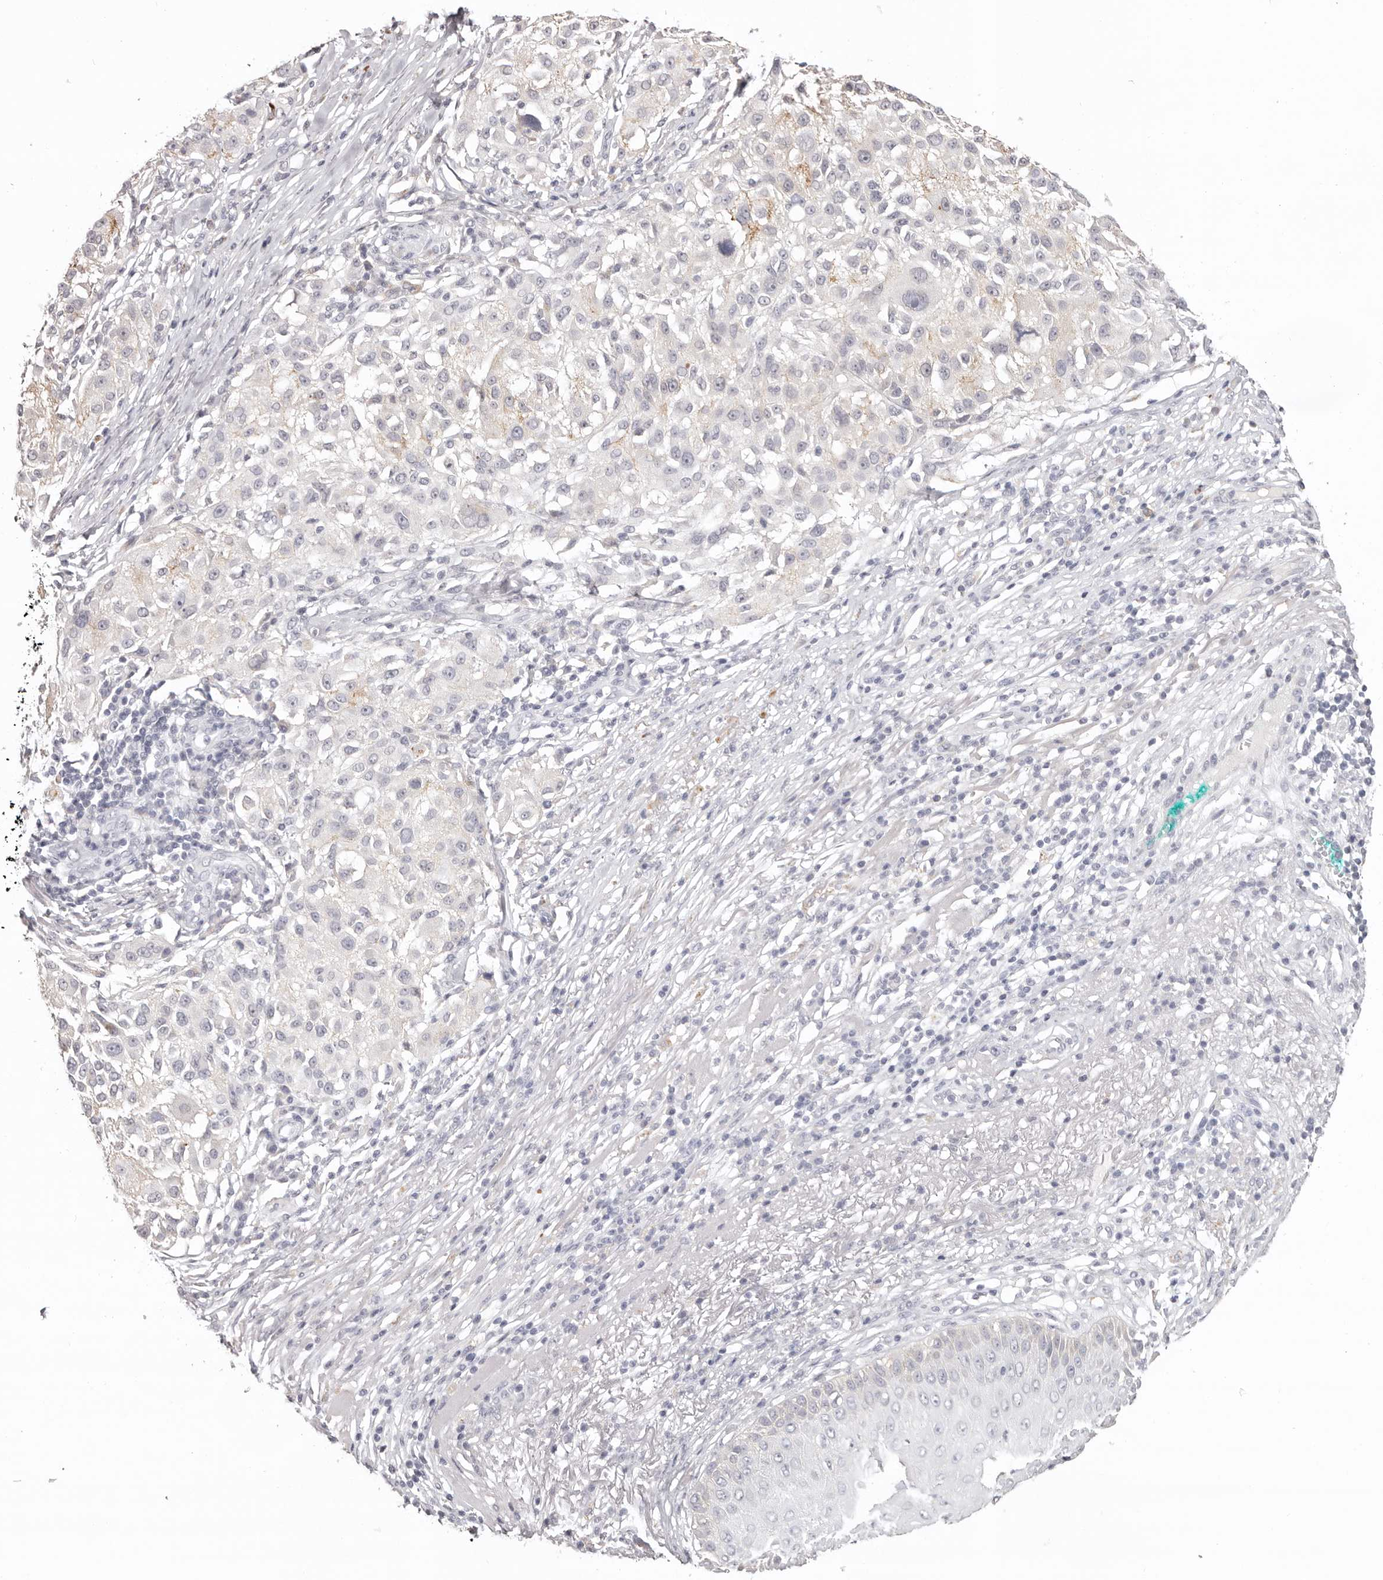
{"staining": {"intensity": "weak", "quantity": "<25%", "location": "cytoplasmic/membranous"}, "tissue": "melanoma", "cell_type": "Tumor cells", "image_type": "cancer", "snomed": [{"axis": "morphology", "description": "Necrosis, NOS"}, {"axis": "morphology", "description": "Malignant melanoma, NOS"}, {"axis": "topography", "description": "Skin"}], "caption": "An immunohistochemistry (IHC) histopathology image of melanoma is shown. There is no staining in tumor cells of melanoma. (Brightfield microscopy of DAB immunohistochemistry at high magnification).", "gene": "PCDHB6", "patient": {"sex": "female", "age": 87}}